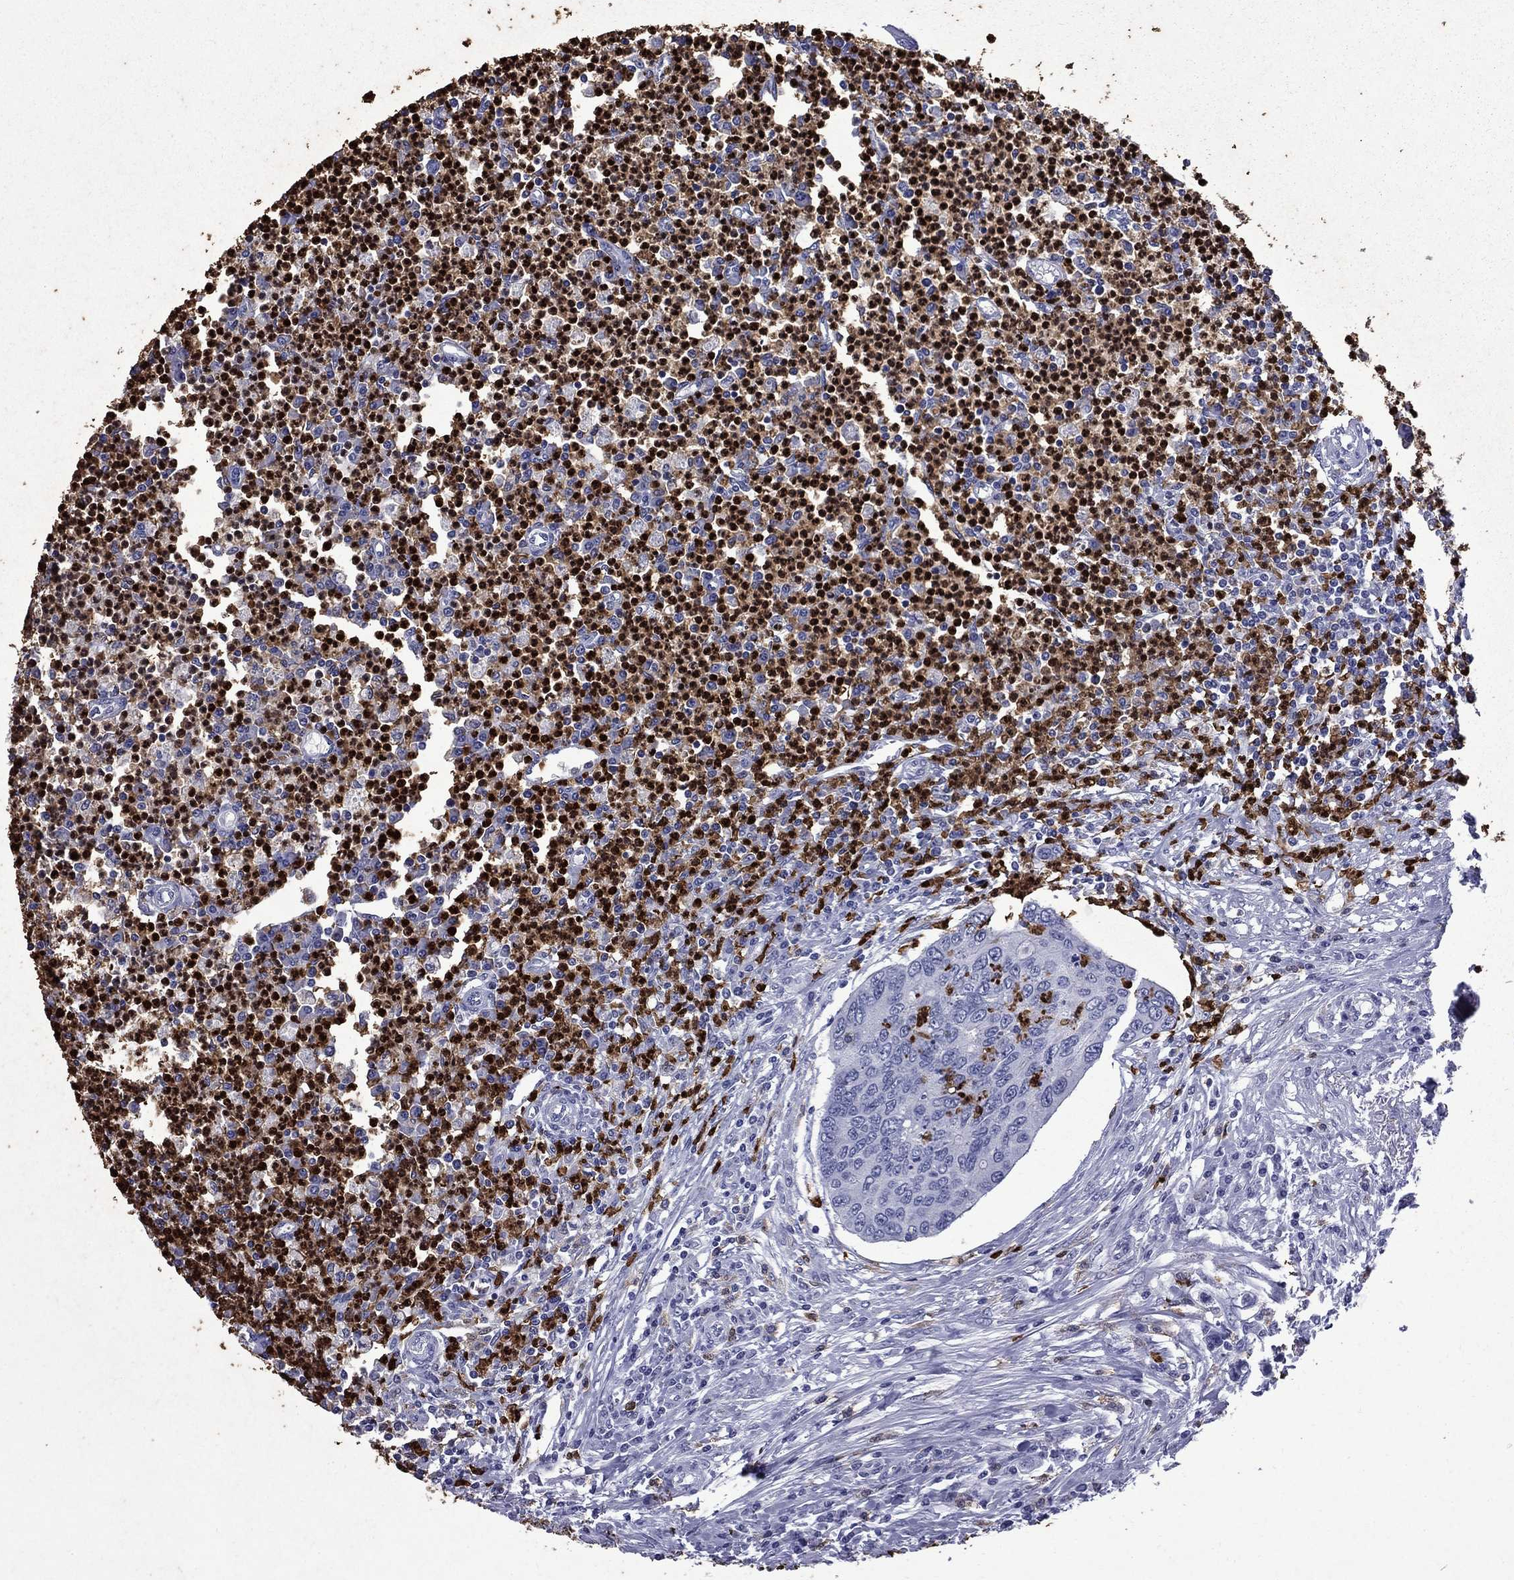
{"staining": {"intensity": "negative", "quantity": "none", "location": "none"}, "tissue": "colorectal cancer", "cell_type": "Tumor cells", "image_type": "cancer", "snomed": [{"axis": "morphology", "description": "Adenocarcinoma, NOS"}, {"axis": "topography", "description": "Colon"}], "caption": "The histopathology image demonstrates no significant positivity in tumor cells of colorectal cancer. The staining is performed using DAB (3,3'-diaminobenzidine) brown chromogen with nuclei counter-stained in using hematoxylin.", "gene": "TRIM29", "patient": {"sex": "male", "age": 53}}